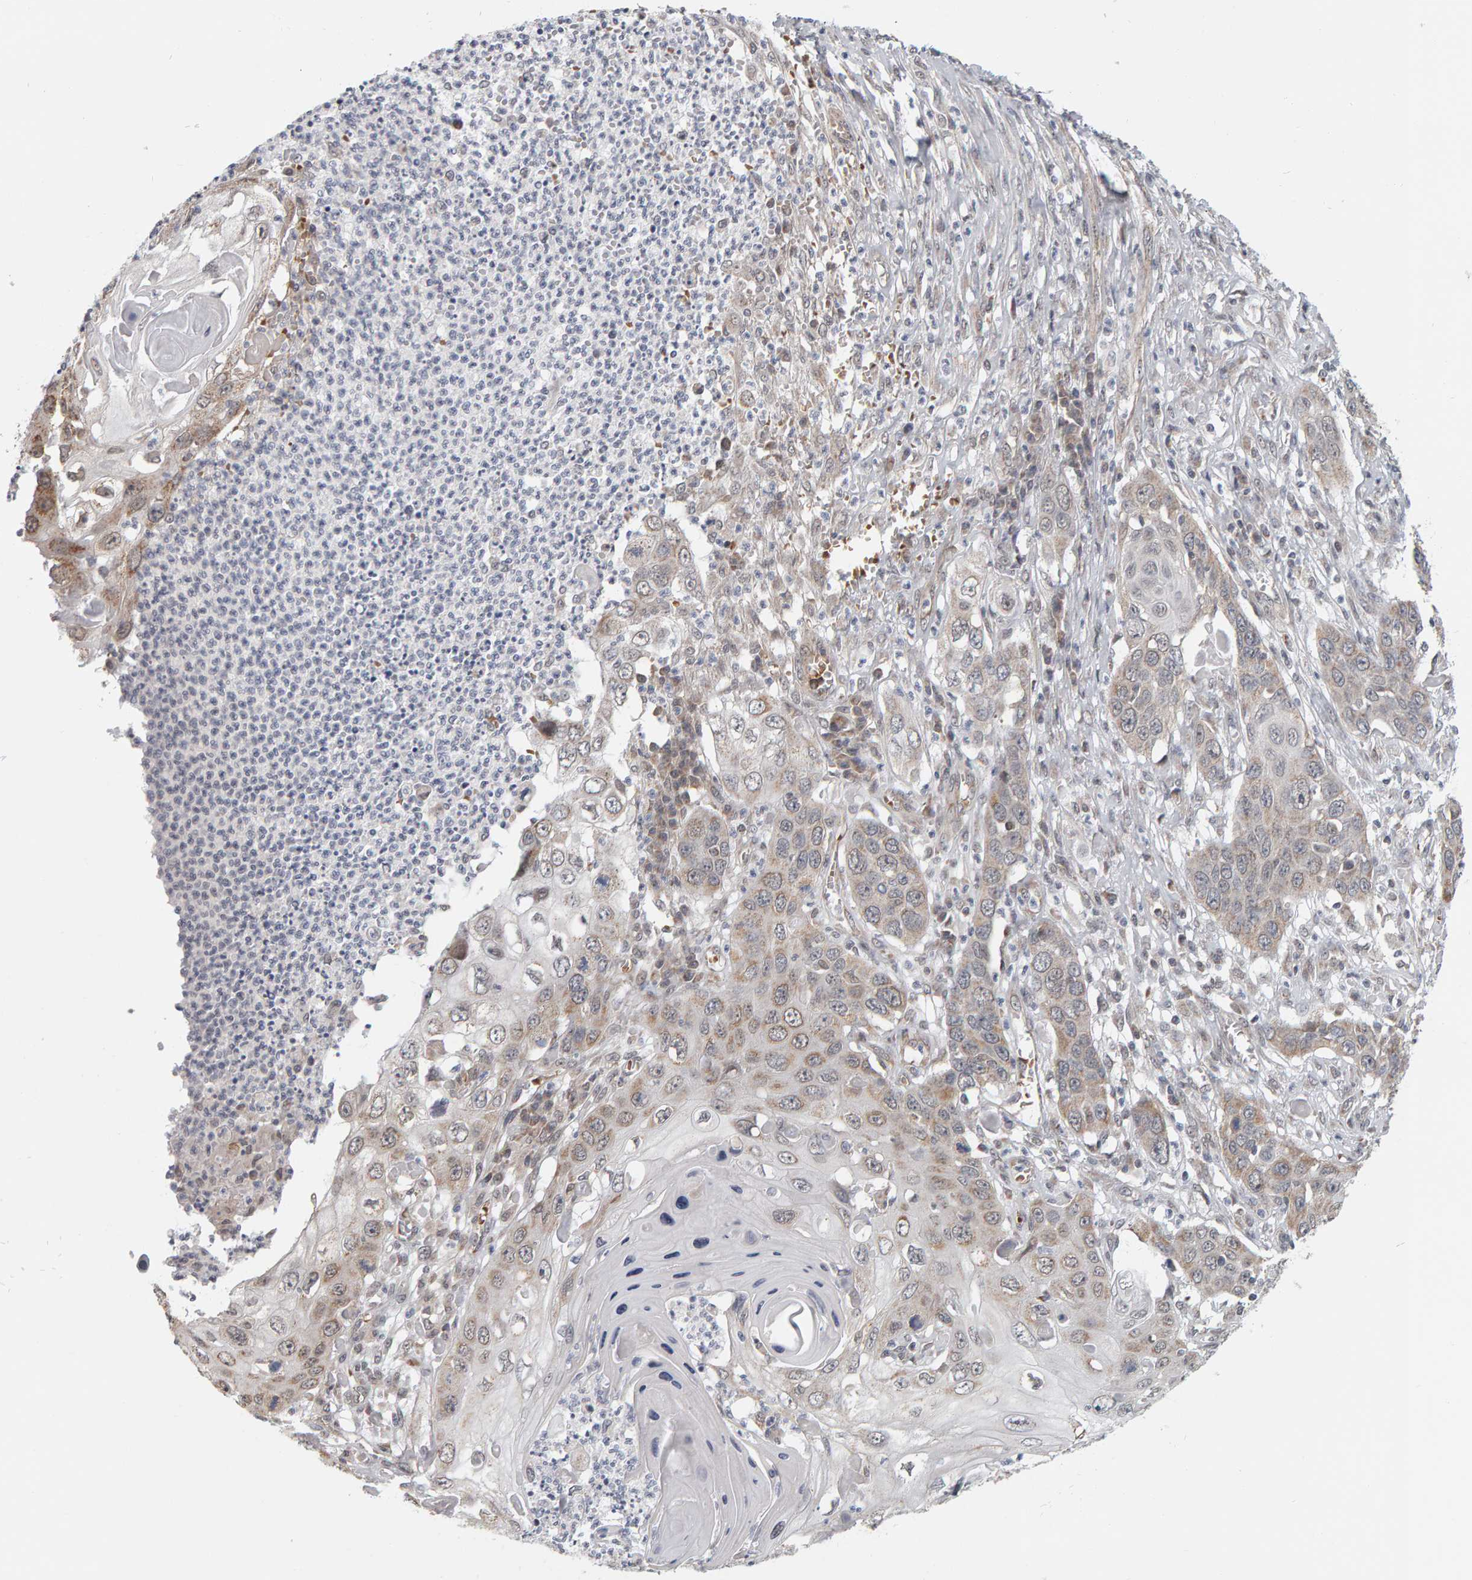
{"staining": {"intensity": "weak", "quantity": ">75%", "location": "cytoplasmic/membranous"}, "tissue": "skin cancer", "cell_type": "Tumor cells", "image_type": "cancer", "snomed": [{"axis": "morphology", "description": "Squamous cell carcinoma, NOS"}, {"axis": "topography", "description": "Skin"}], "caption": "DAB immunohistochemical staining of skin squamous cell carcinoma displays weak cytoplasmic/membranous protein staining in approximately >75% of tumor cells.", "gene": "DAP3", "patient": {"sex": "male", "age": 55}}